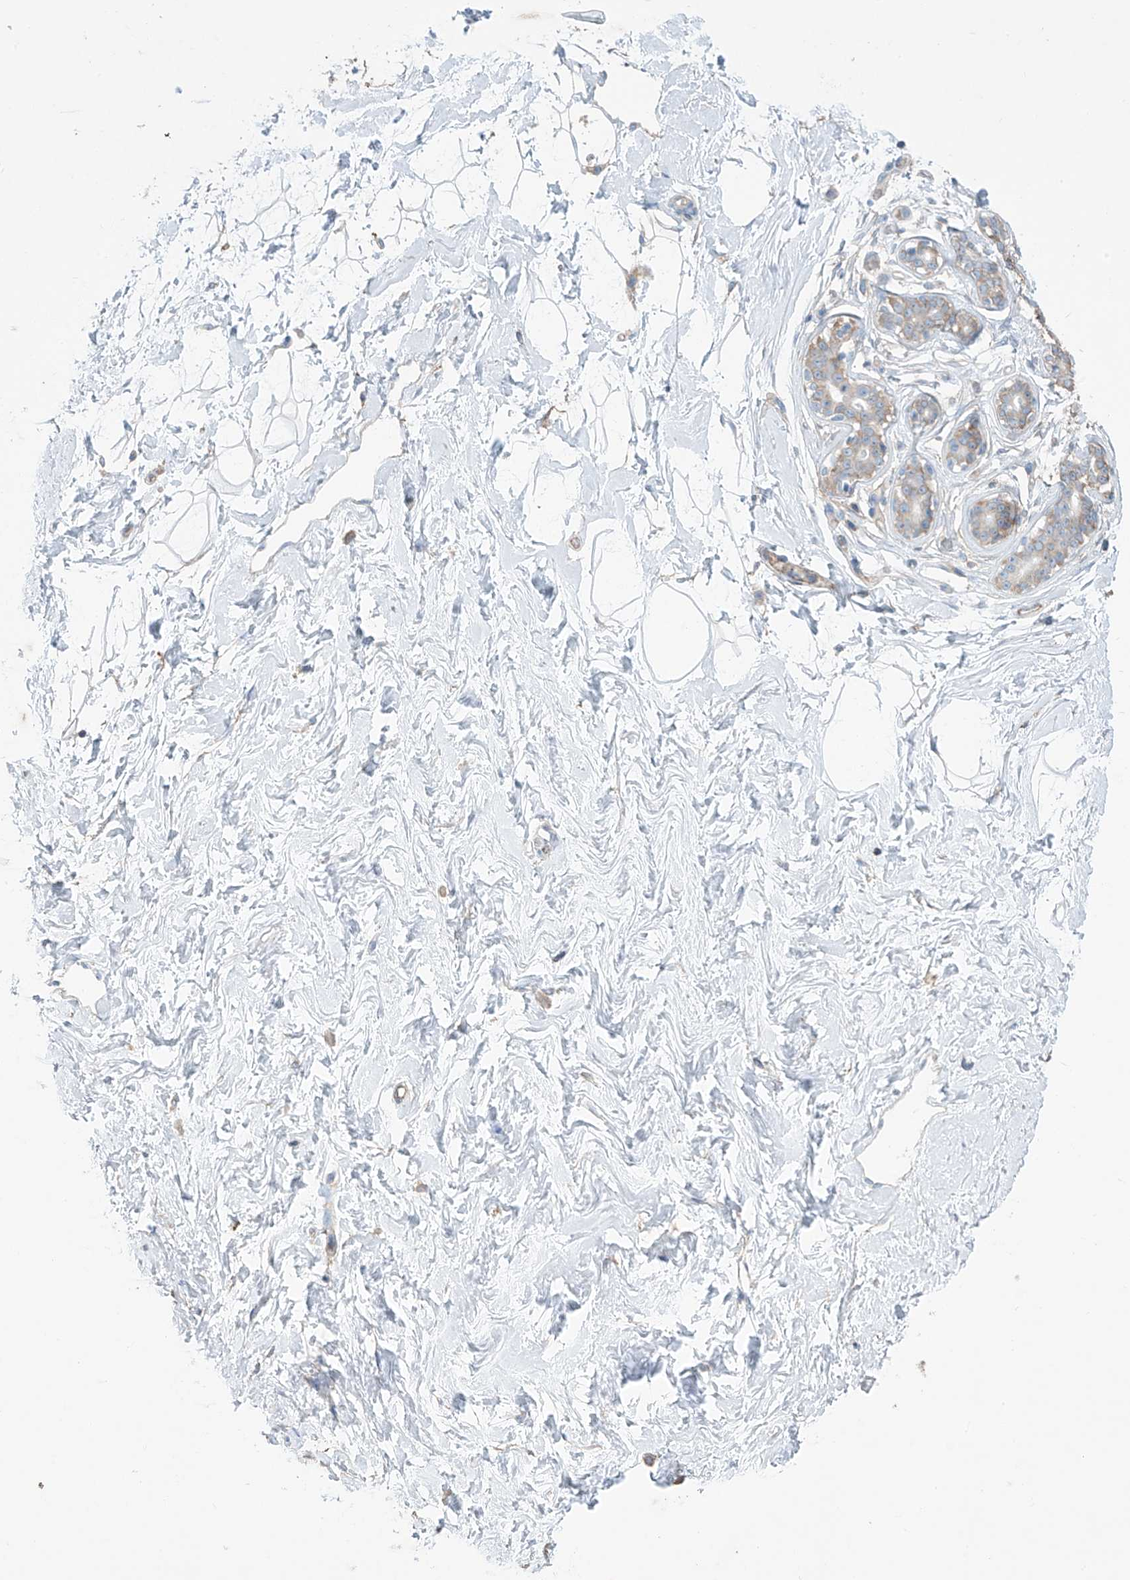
{"staining": {"intensity": "weak", "quantity": ">75%", "location": "cytoplasmic/membranous"}, "tissue": "breast", "cell_type": "Adipocytes", "image_type": "normal", "snomed": [{"axis": "morphology", "description": "Normal tissue, NOS"}, {"axis": "morphology", "description": "Adenoma, NOS"}, {"axis": "topography", "description": "Breast"}], "caption": "Adipocytes reveal weak cytoplasmic/membranous positivity in approximately >75% of cells in unremarkable breast. (DAB IHC with brightfield microscopy, high magnification).", "gene": "ZNF846", "patient": {"sex": "female", "age": 23}}